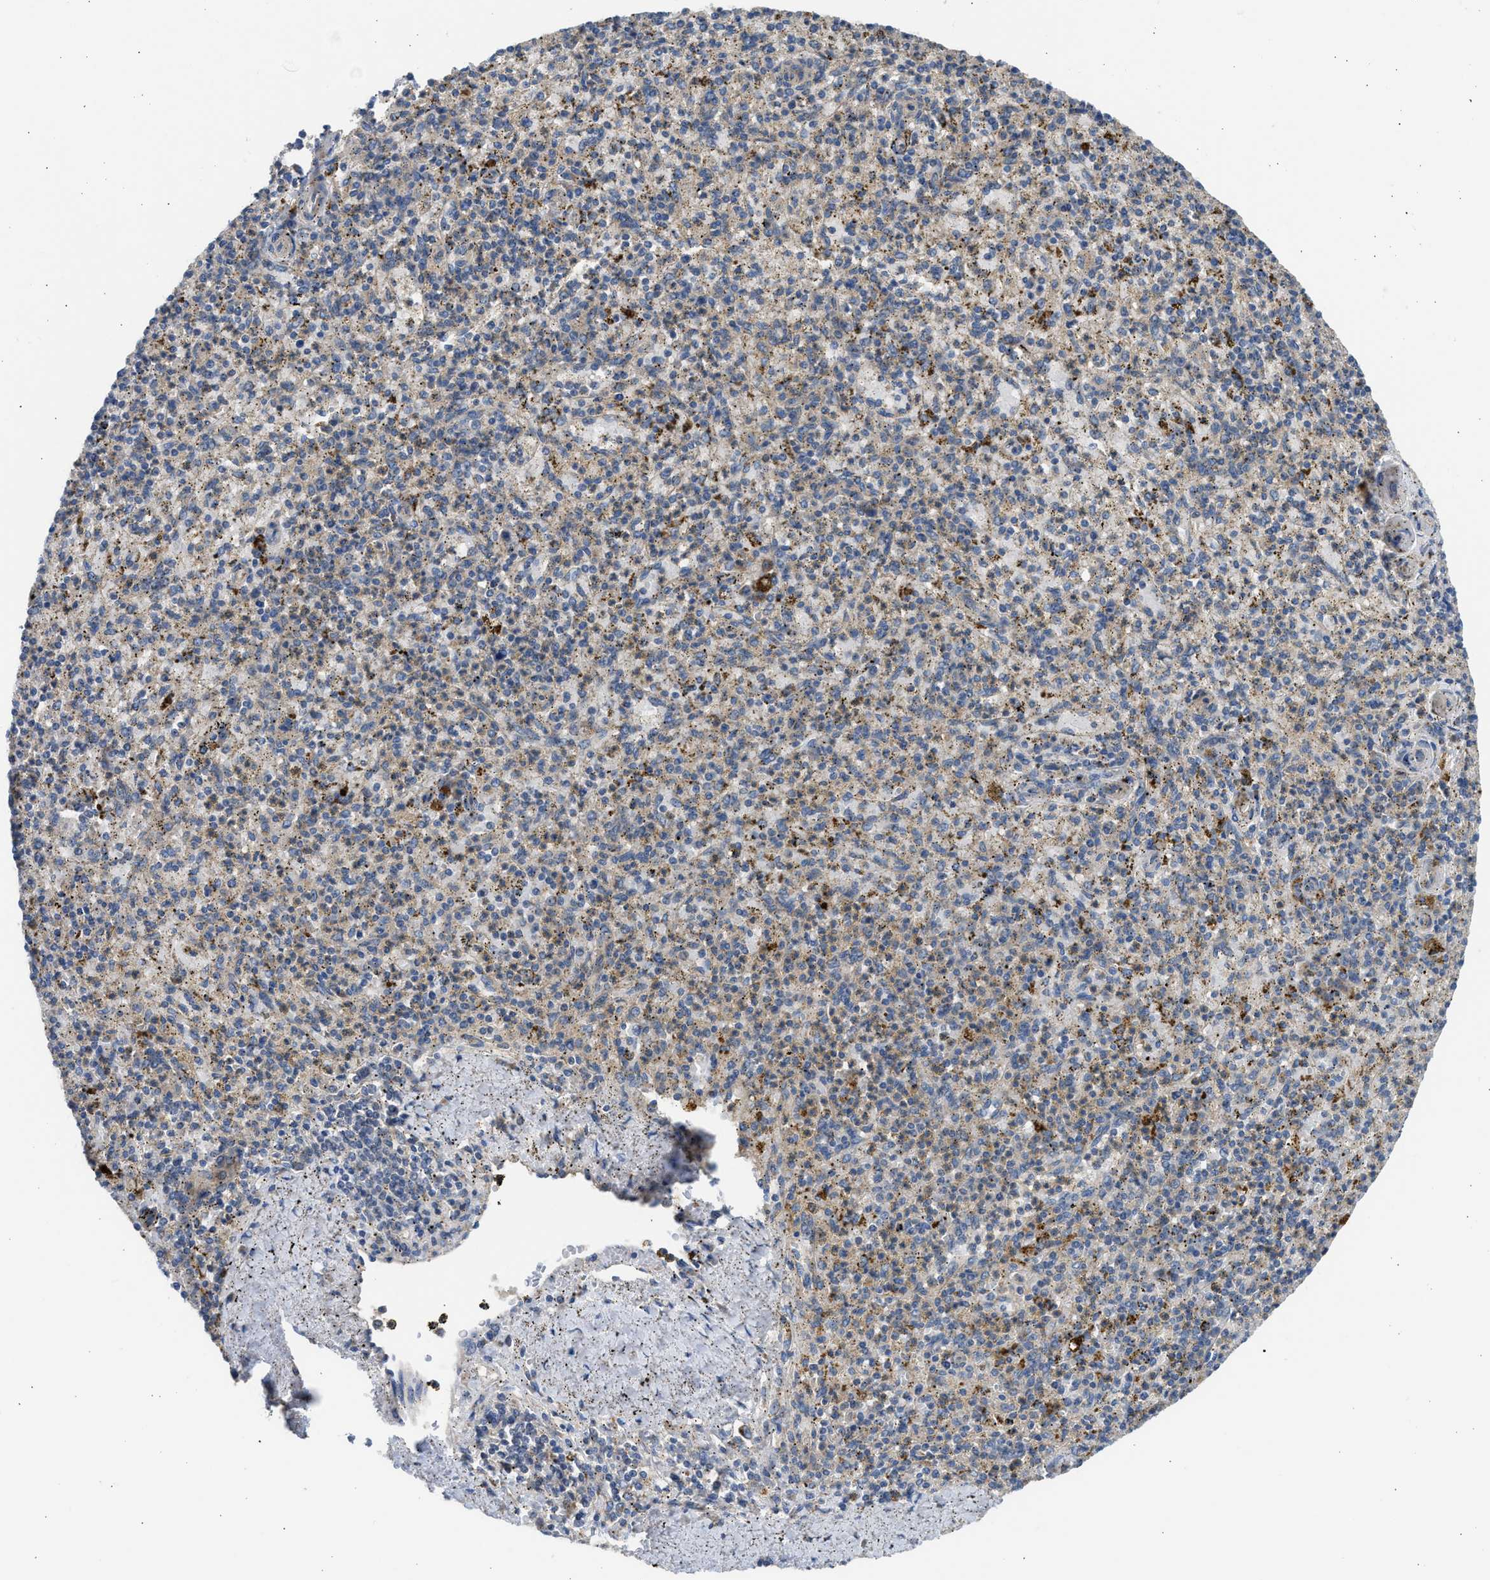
{"staining": {"intensity": "weak", "quantity": "25%-75%", "location": "cytoplasmic/membranous"}, "tissue": "spleen", "cell_type": "Cells in red pulp", "image_type": "normal", "snomed": [{"axis": "morphology", "description": "Normal tissue, NOS"}, {"axis": "topography", "description": "Spleen"}], "caption": "A brown stain highlights weak cytoplasmic/membranous expression of a protein in cells in red pulp of normal spleen.", "gene": "CSRNP2", "patient": {"sex": "male", "age": 72}}